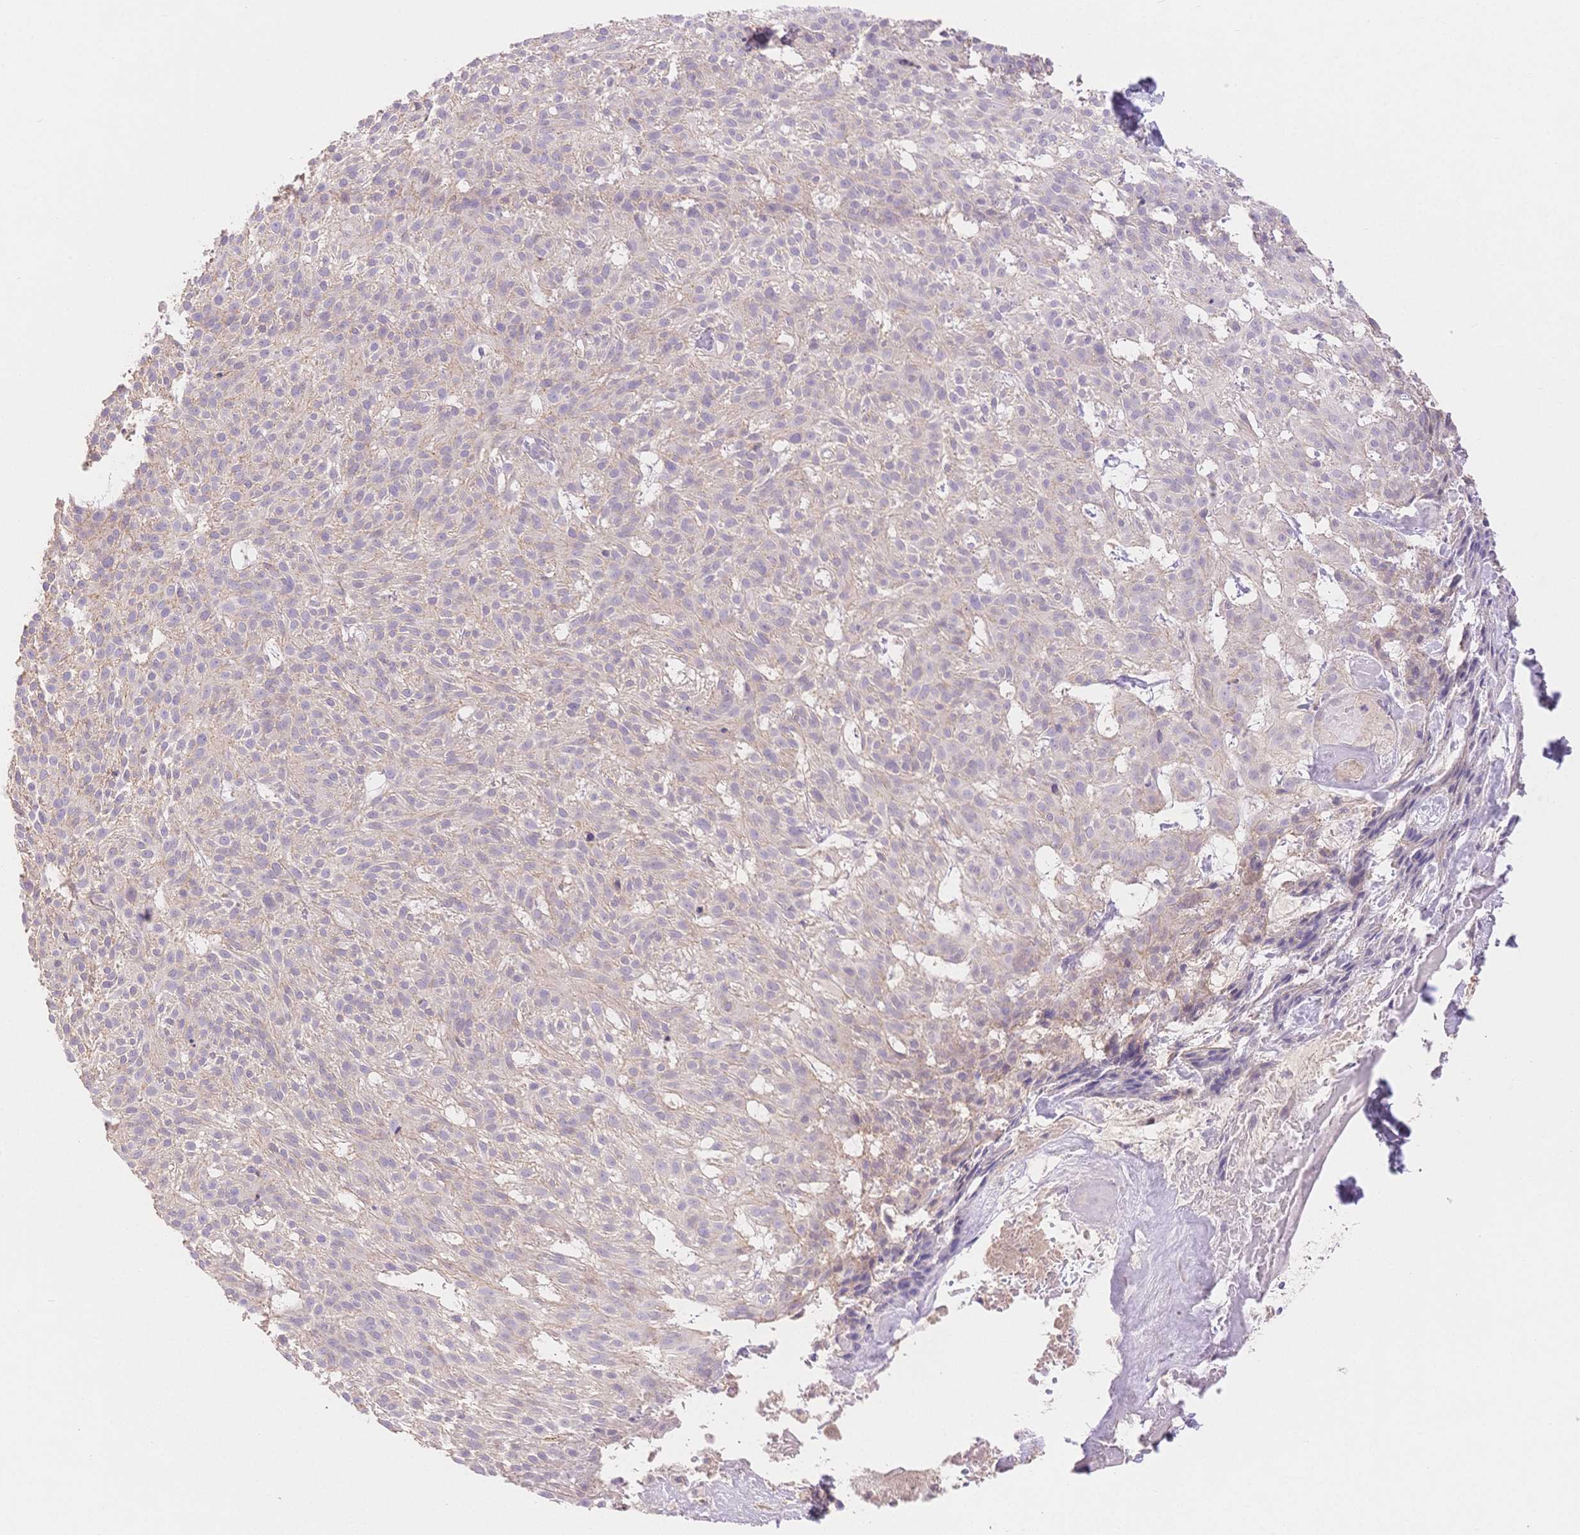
{"staining": {"intensity": "negative", "quantity": "none", "location": "none"}, "tissue": "skin cancer", "cell_type": "Tumor cells", "image_type": "cancer", "snomed": [{"axis": "morphology", "description": "Basal cell carcinoma"}, {"axis": "topography", "description": "Skin"}], "caption": "Basal cell carcinoma (skin) was stained to show a protein in brown. There is no significant positivity in tumor cells.", "gene": "WDR54", "patient": {"sex": "female", "age": 78}}